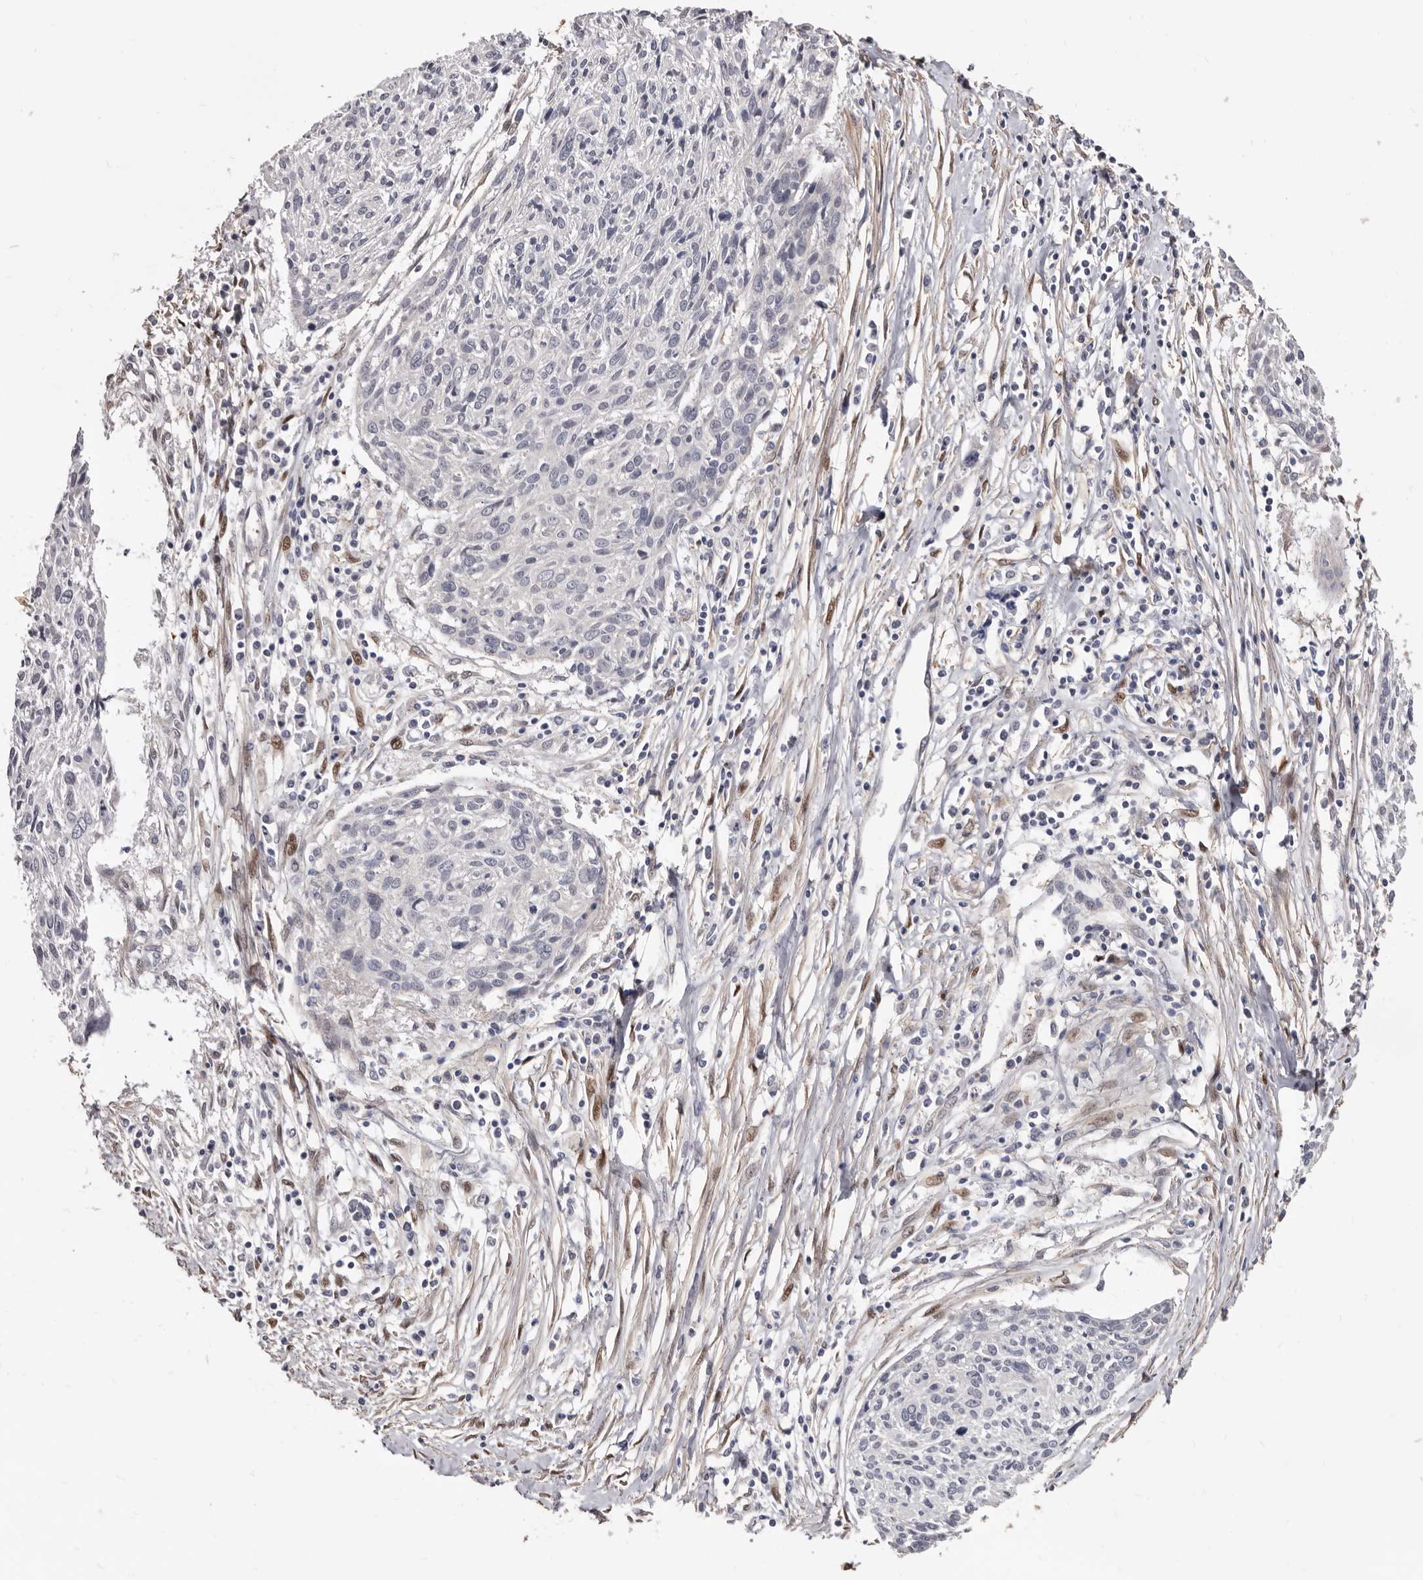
{"staining": {"intensity": "negative", "quantity": "none", "location": "none"}, "tissue": "cervical cancer", "cell_type": "Tumor cells", "image_type": "cancer", "snomed": [{"axis": "morphology", "description": "Squamous cell carcinoma, NOS"}, {"axis": "topography", "description": "Cervix"}], "caption": "Immunohistochemistry (IHC) image of neoplastic tissue: human cervical squamous cell carcinoma stained with DAB (3,3'-diaminobenzidine) reveals no significant protein expression in tumor cells.", "gene": "KHDRBS2", "patient": {"sex": "female", "age": 51}}